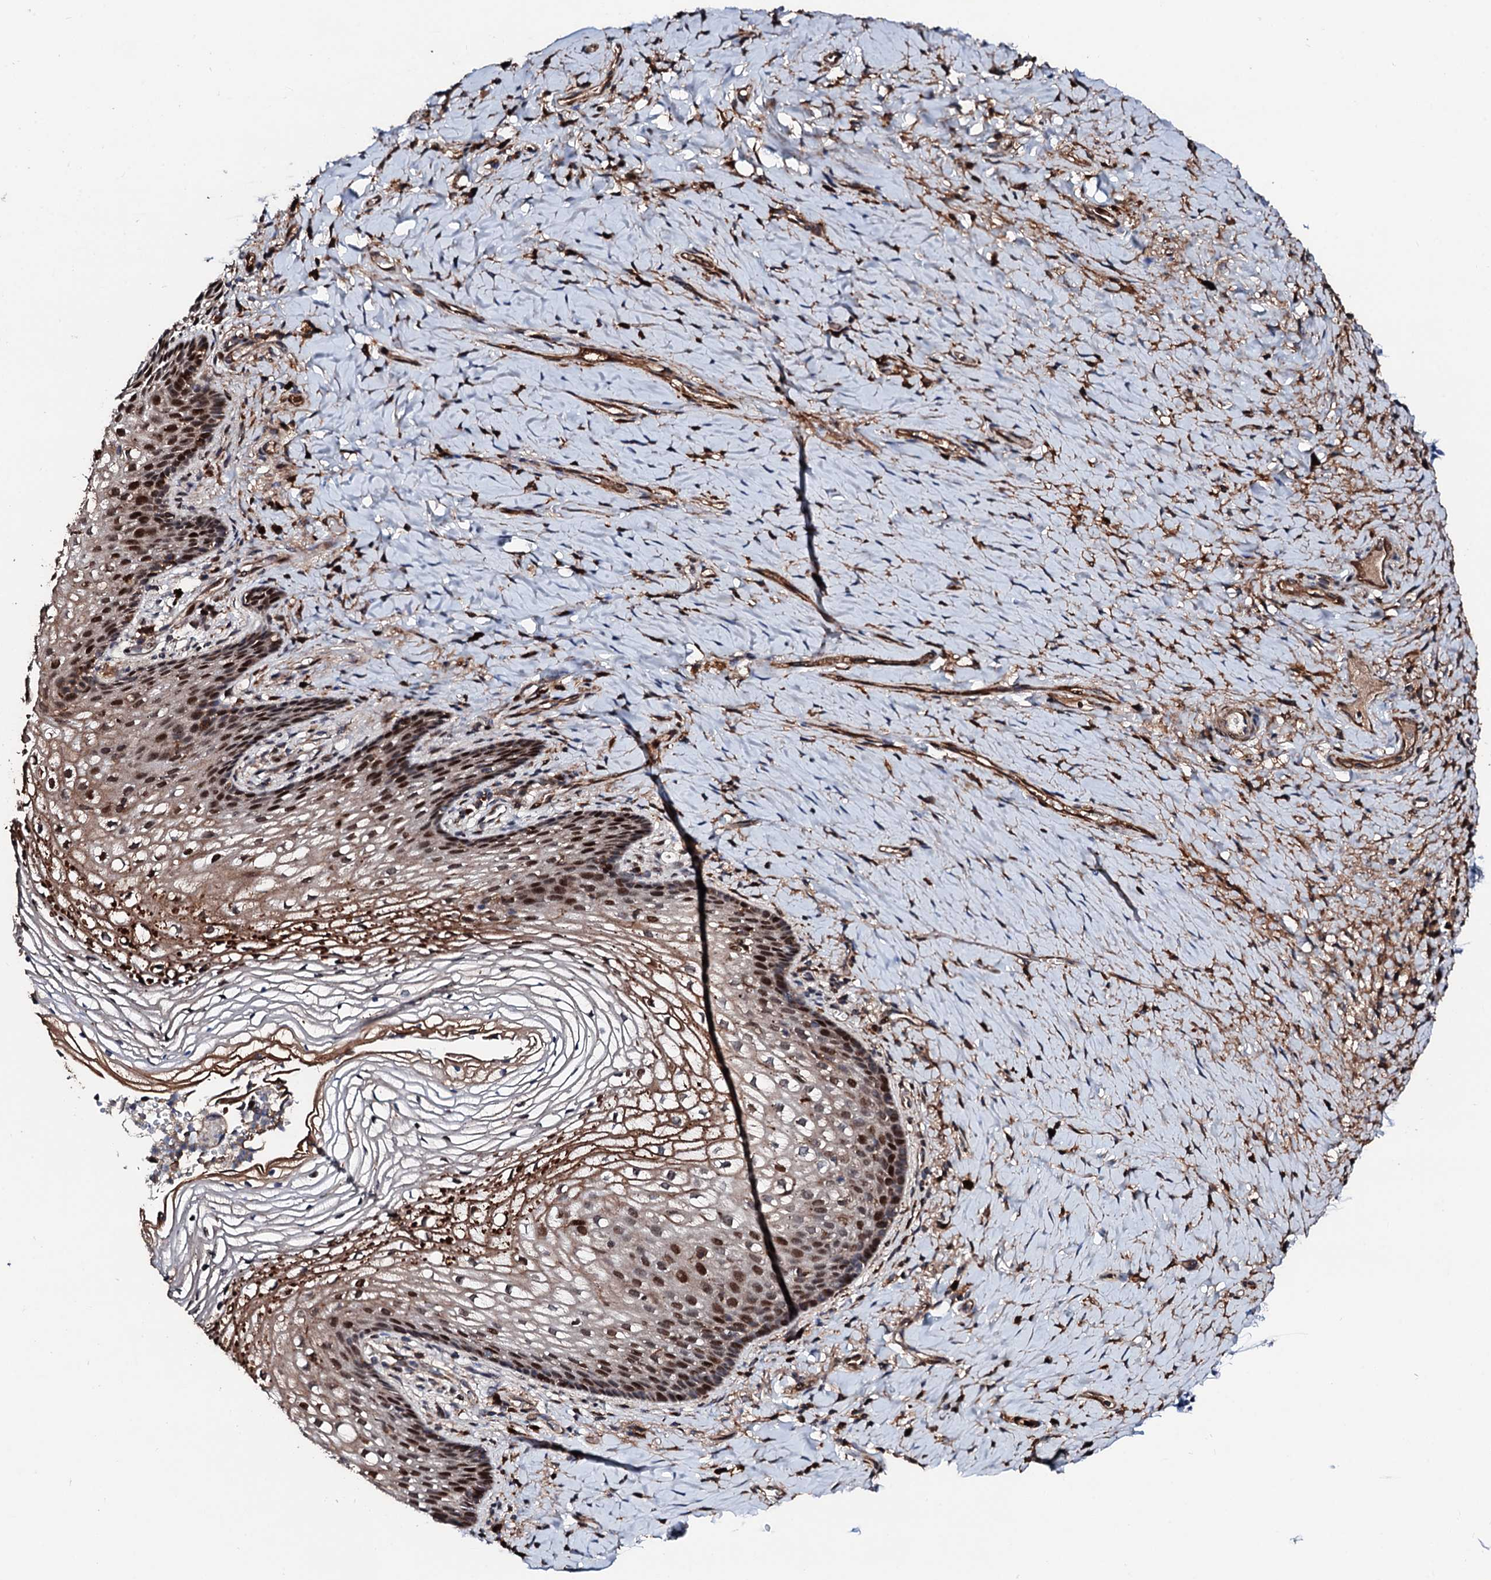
{"staining": {"intensity": "strong", "quantity": "25%-75%", "location": "nuclear"}, "tissue": "vagina", "cell_type": "Squamous epithelial cells", "image_type": "normal", "snomed": [{"axis": "morphology", "description": "Normal tissue, NOS"}, {"axis": "topography", "description": "Vagina"}], "caption": "Vagina was stained to show a protein in brown. There is high levels of strong nuclear expression in approximately 25%-75% of squamous epithelial cells. (DAB (3,3'-diaminobenzidine) IHC with brightfield microscopy, high magnification).", "gene": "KIF18A", "patient": {"sex": "female", "age": 60}}